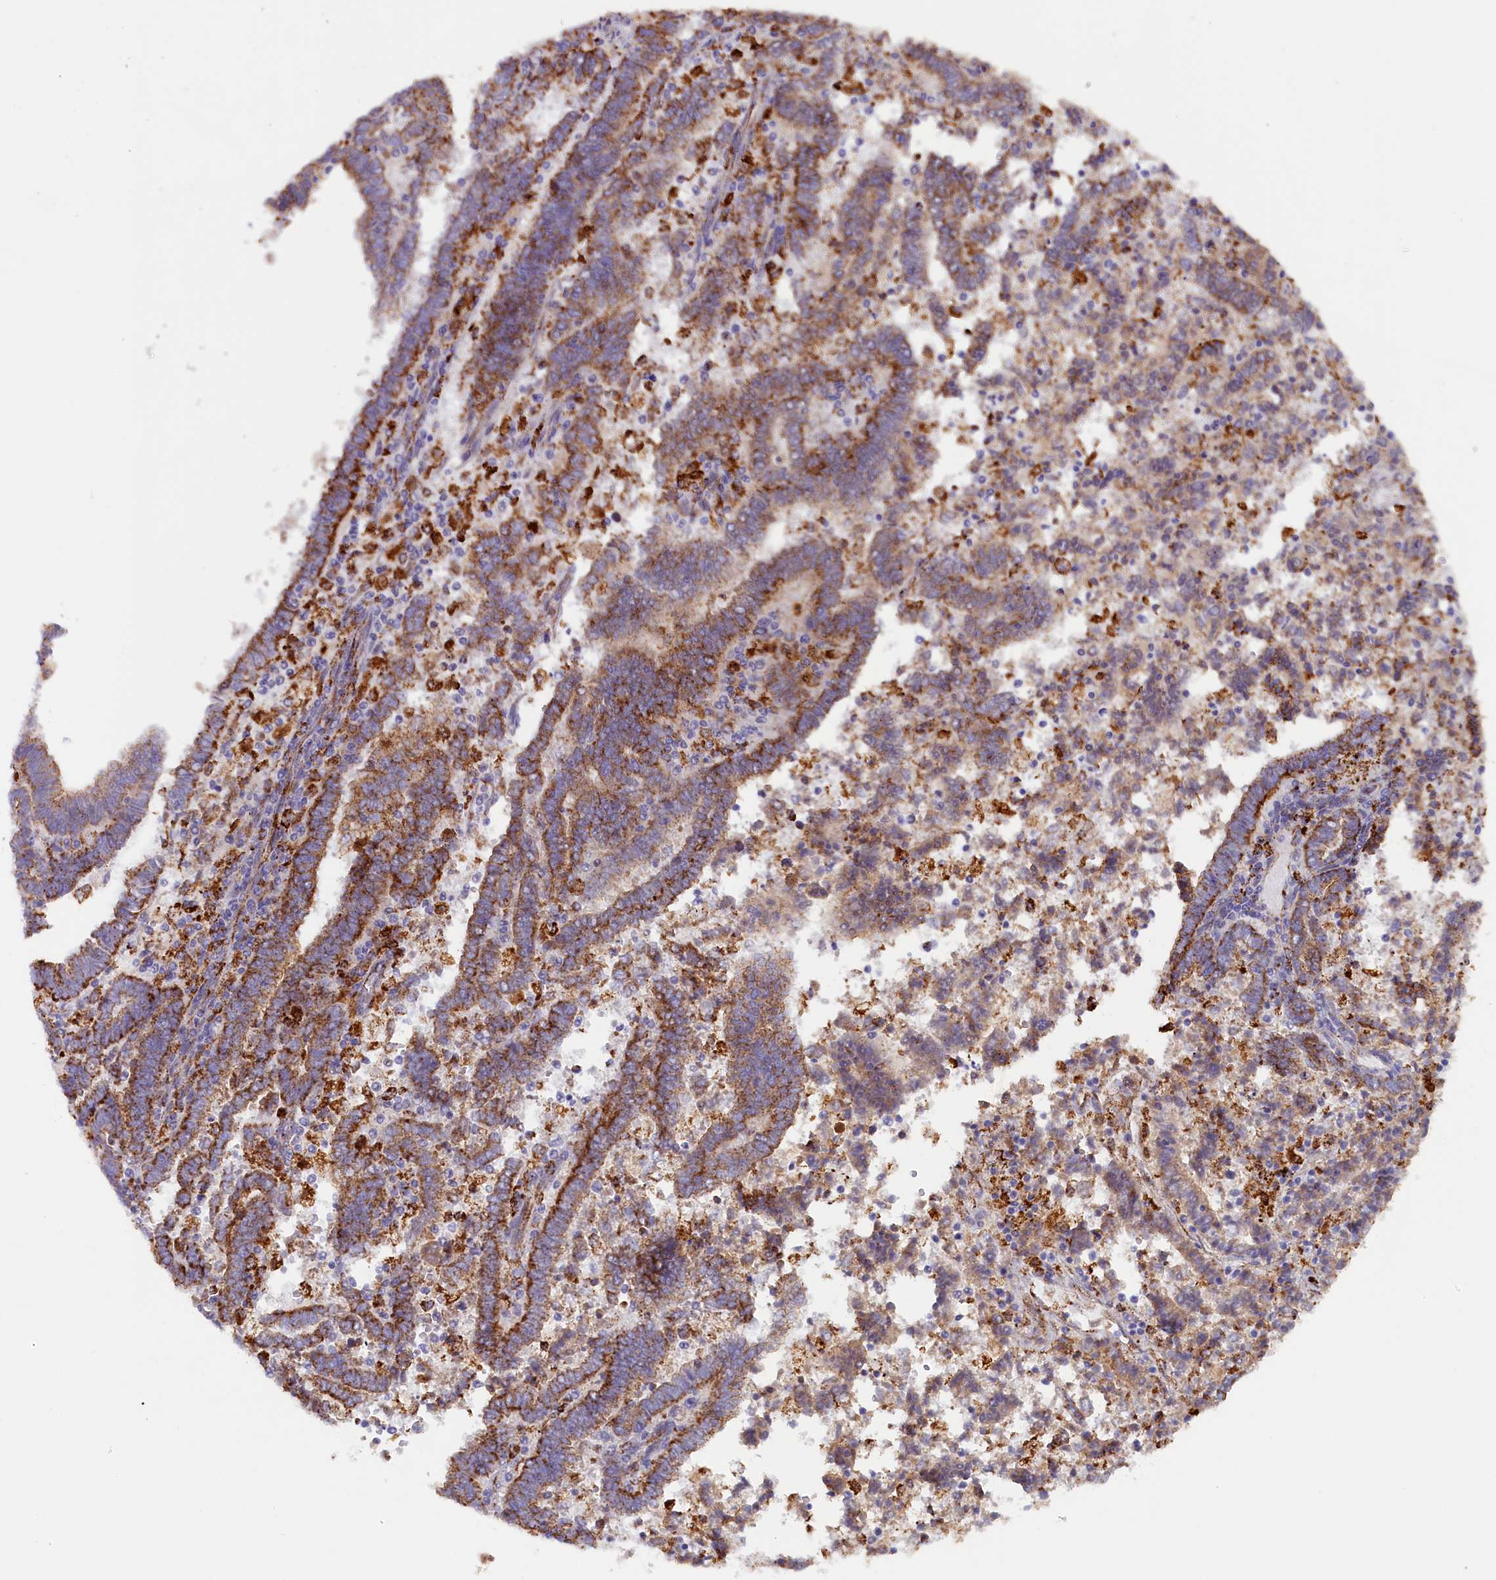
{"staining": {"intensity": "moderate", "quantity": ">75%", "location": "cytoplasmic/membranous"}, "tissue": "endometrial cancer", "cell_type": "Tumor cells", "image_type": "cancer", "snomed": [{"axis": "morphology", "description": "Adenocarcinoma, NOS"}, {"axis": "topography", "description": "Uterus"}], "caption": "Immunohistochemistry (IHC) of human endometrial cancer exhibits medium levels of moderate cytoplasmic/membranous positivity in approximately >75% of tumor cells.", "gene": "AKTIP", "patient": {"sex": "female", "age": 83}}